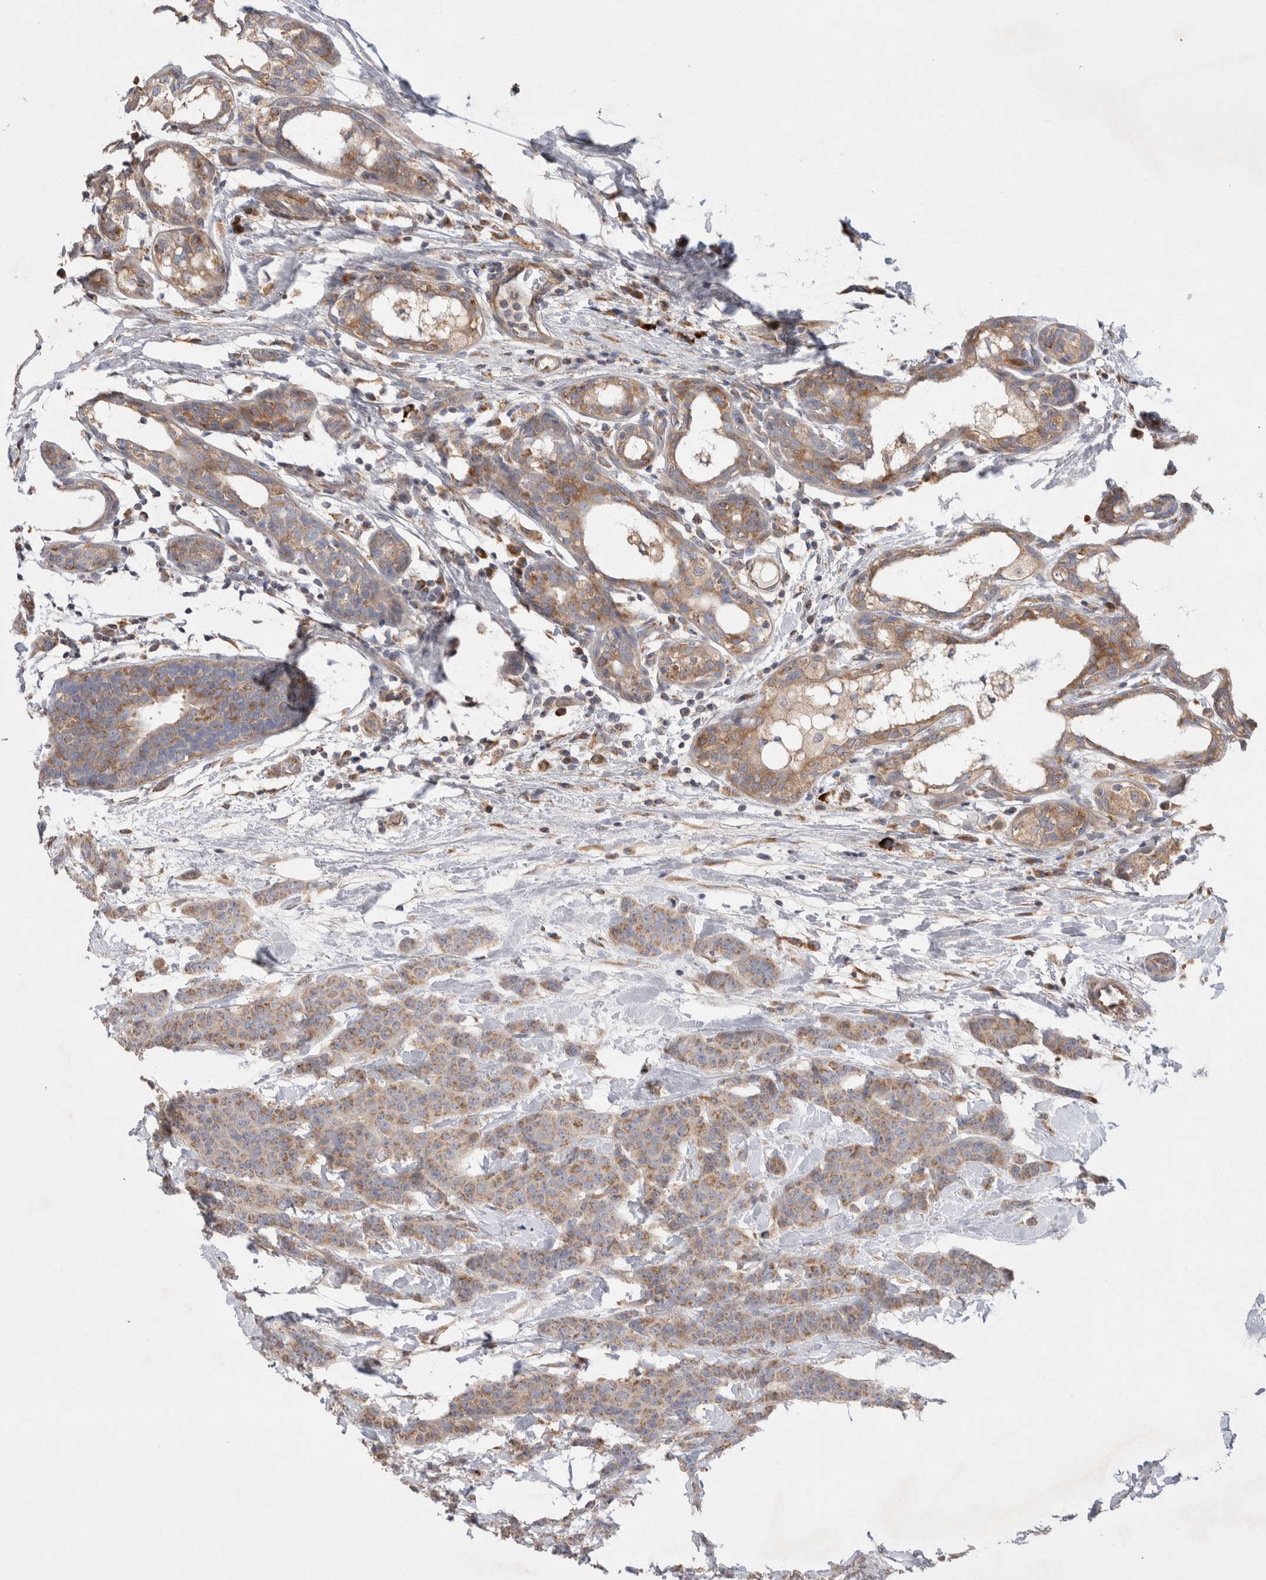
{"staining": {"intensity": "moderate", "quantity": ">75%", "location": "cytoplasmic/membranous"}, "tissue": "breast cancer", "cell_type": "Tumor cells", "image_type": "cancer", "snomed": [{"axis": "morphology", "description": "Normal tissue, NOS"}, {"axis": "morphology", "description": "Duct carcinoma"}, {"axis": "topography", "description": "Breast"}], "caption": "The micrograph displays staining of invasive ductal carcinoma (breast), revealing moderate cytoplasmic/membranous protein positivity (brown color) within tumor cells. Ihc stains the protein in brown and the nuclei are stained blue.", "gene": "TBC1D16", "patient": {"sex": "female", "age": 40}}